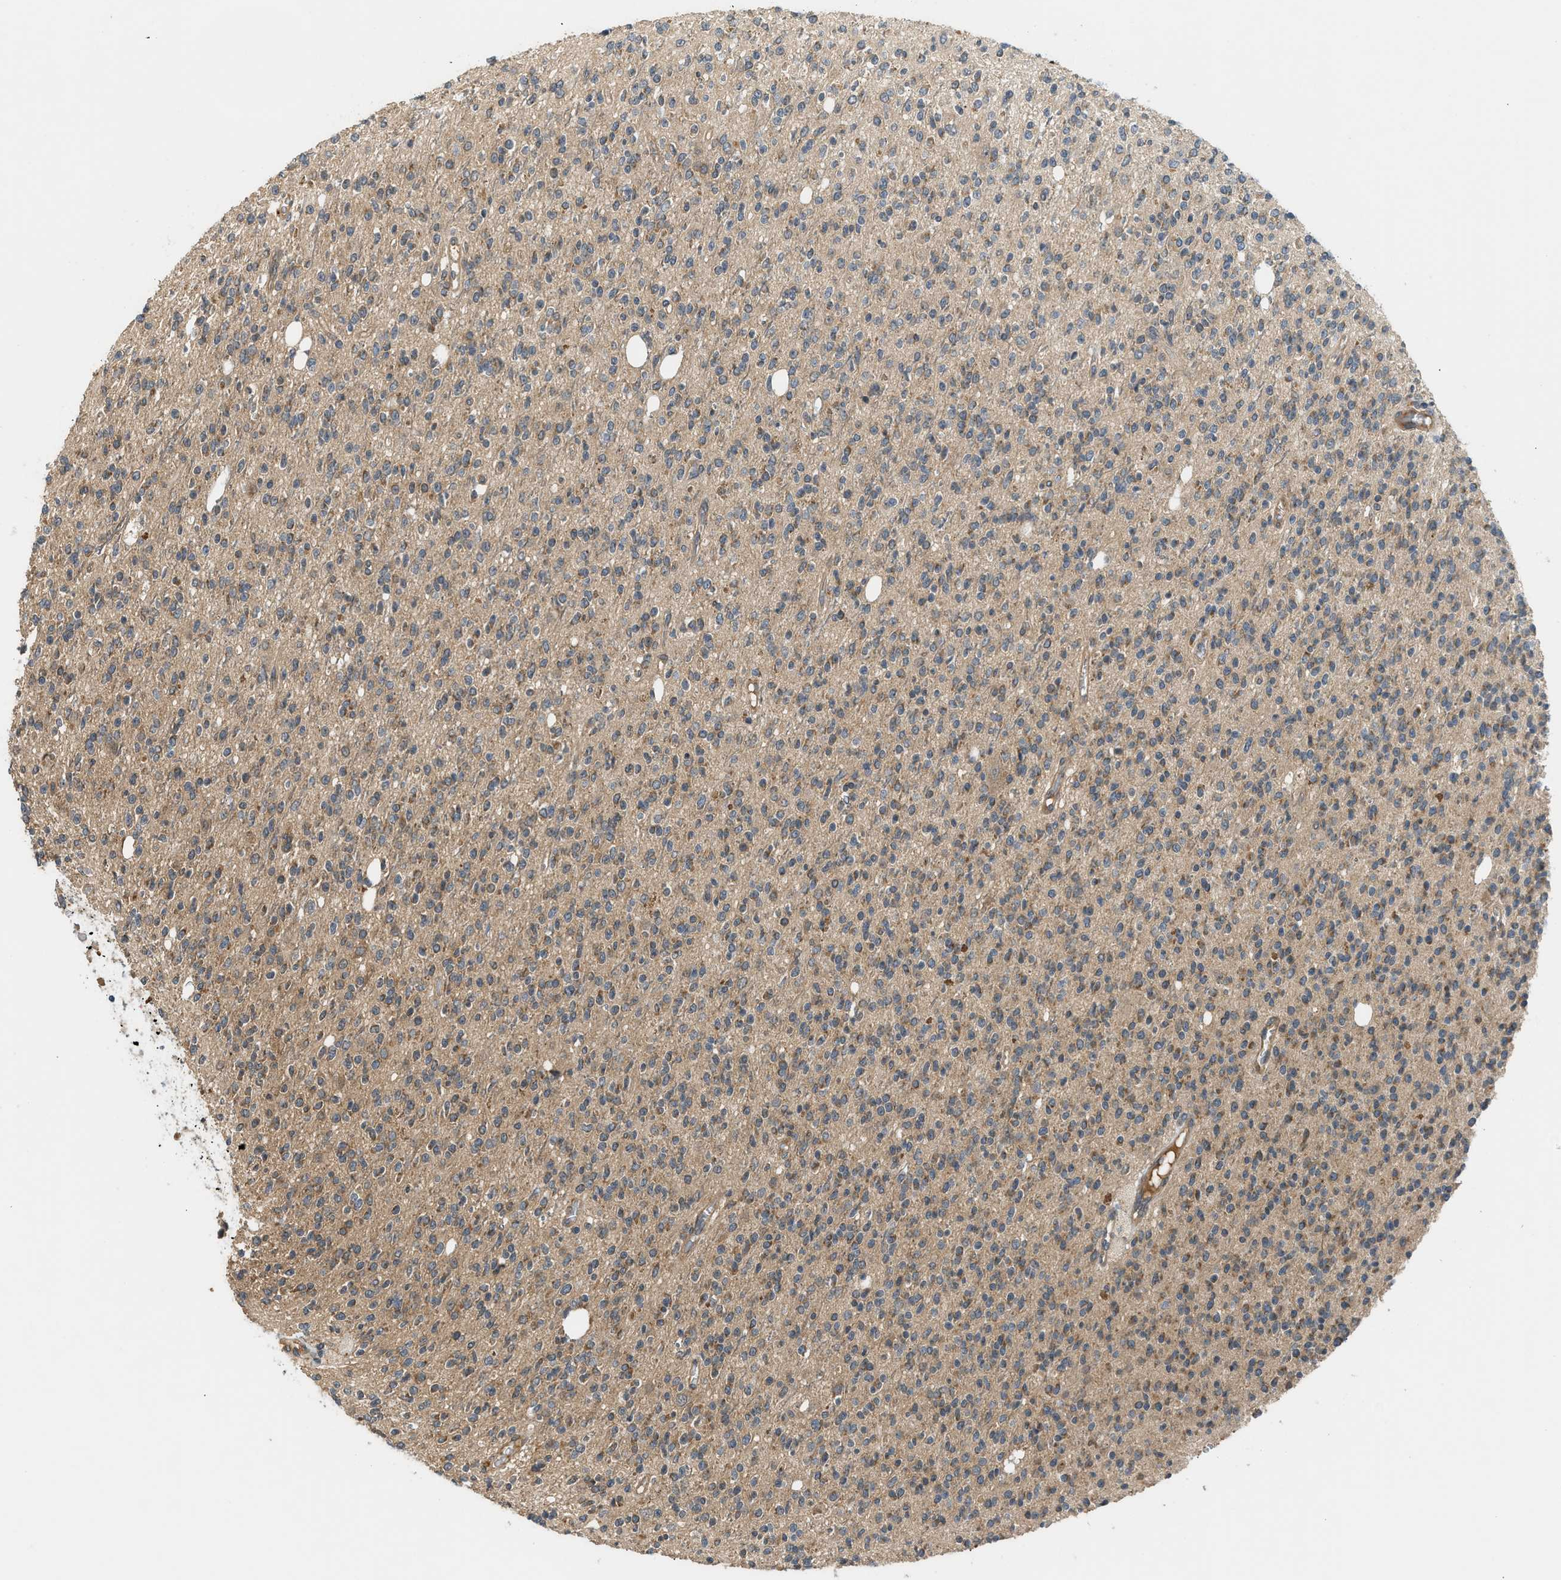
{"staining": {"intensity": "moderate", "quantity": "25%-75%", "location": "cytoplasmic/membranous"}, "tissue": "glioma", "cell_type": "Tumor cells", "image_type": "cancer", "snomed": [{"axis": "morphology", "description": "Glioma, malignant, High grade"}, {"axis": "topography", "description": "Brain"}], "caption": "Human glioma stained with a protein marker reveals moderate staining in tumor cells.", "gene": "ADCY8", "patient": {"sex": "male", "age": 34}}